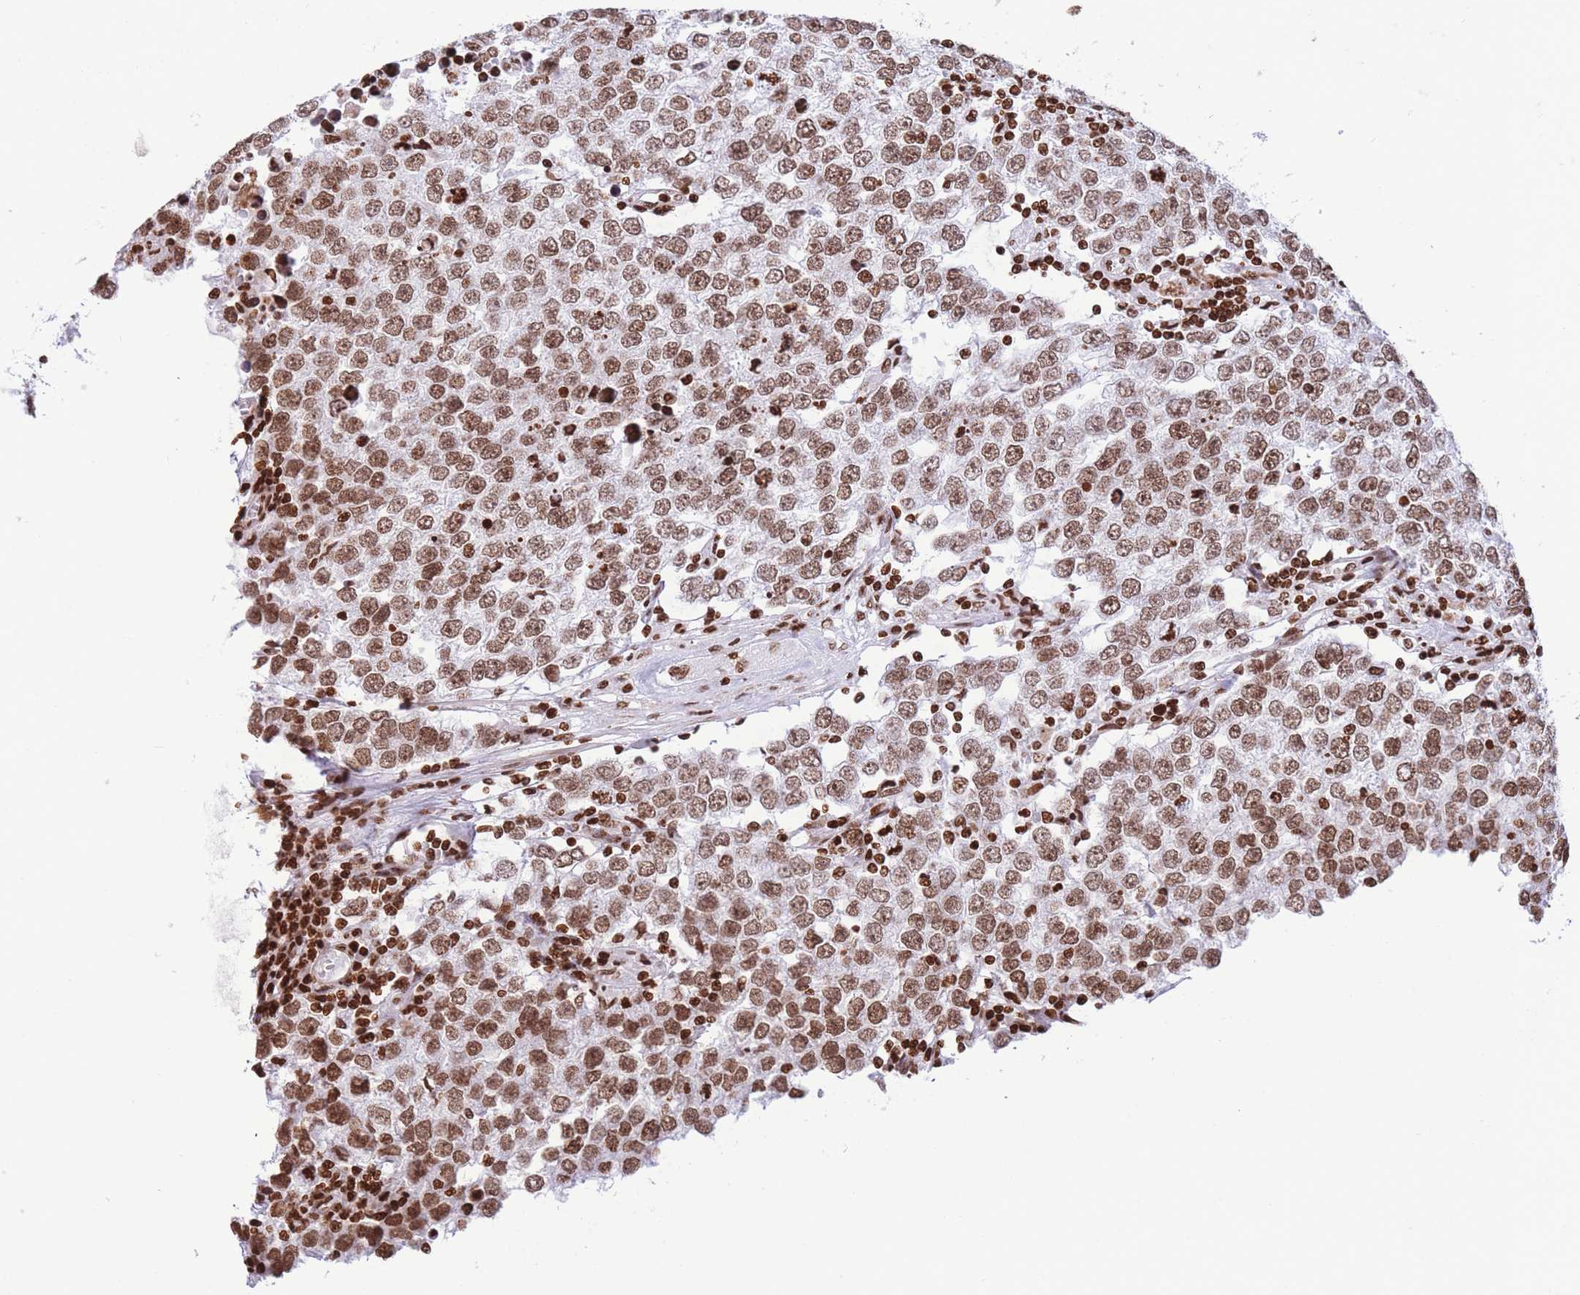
{"staining": {"intensity": "moderate", "quantity": ">75%", "location": "nuclear"}, "tissue": "testis cancer", "cell_type": "Tumor cells", "image_type": "cancer", "snomed": [{"axis": "morphology", "description": "Seminoma, NOS"}, {"axis": "morphology", "description": "Carcinoma, Embryonal, NOS"}, {"axis": "topography", "description": "Testis"}], "caption": "An immunohistochemistry micrograph of neoplastic tissue is shown. Protein staining in brown labels moderate nuclear positivity in testis seminoma within tumor cells. The staining was performed using DAB (3,3'-diaminobenzidine), with brown indicating positive protein expression. Nuclei are stained blue with hematoxylin.", "gene": "H2BC11", "patient": {"sex": "male", "age": 28}}